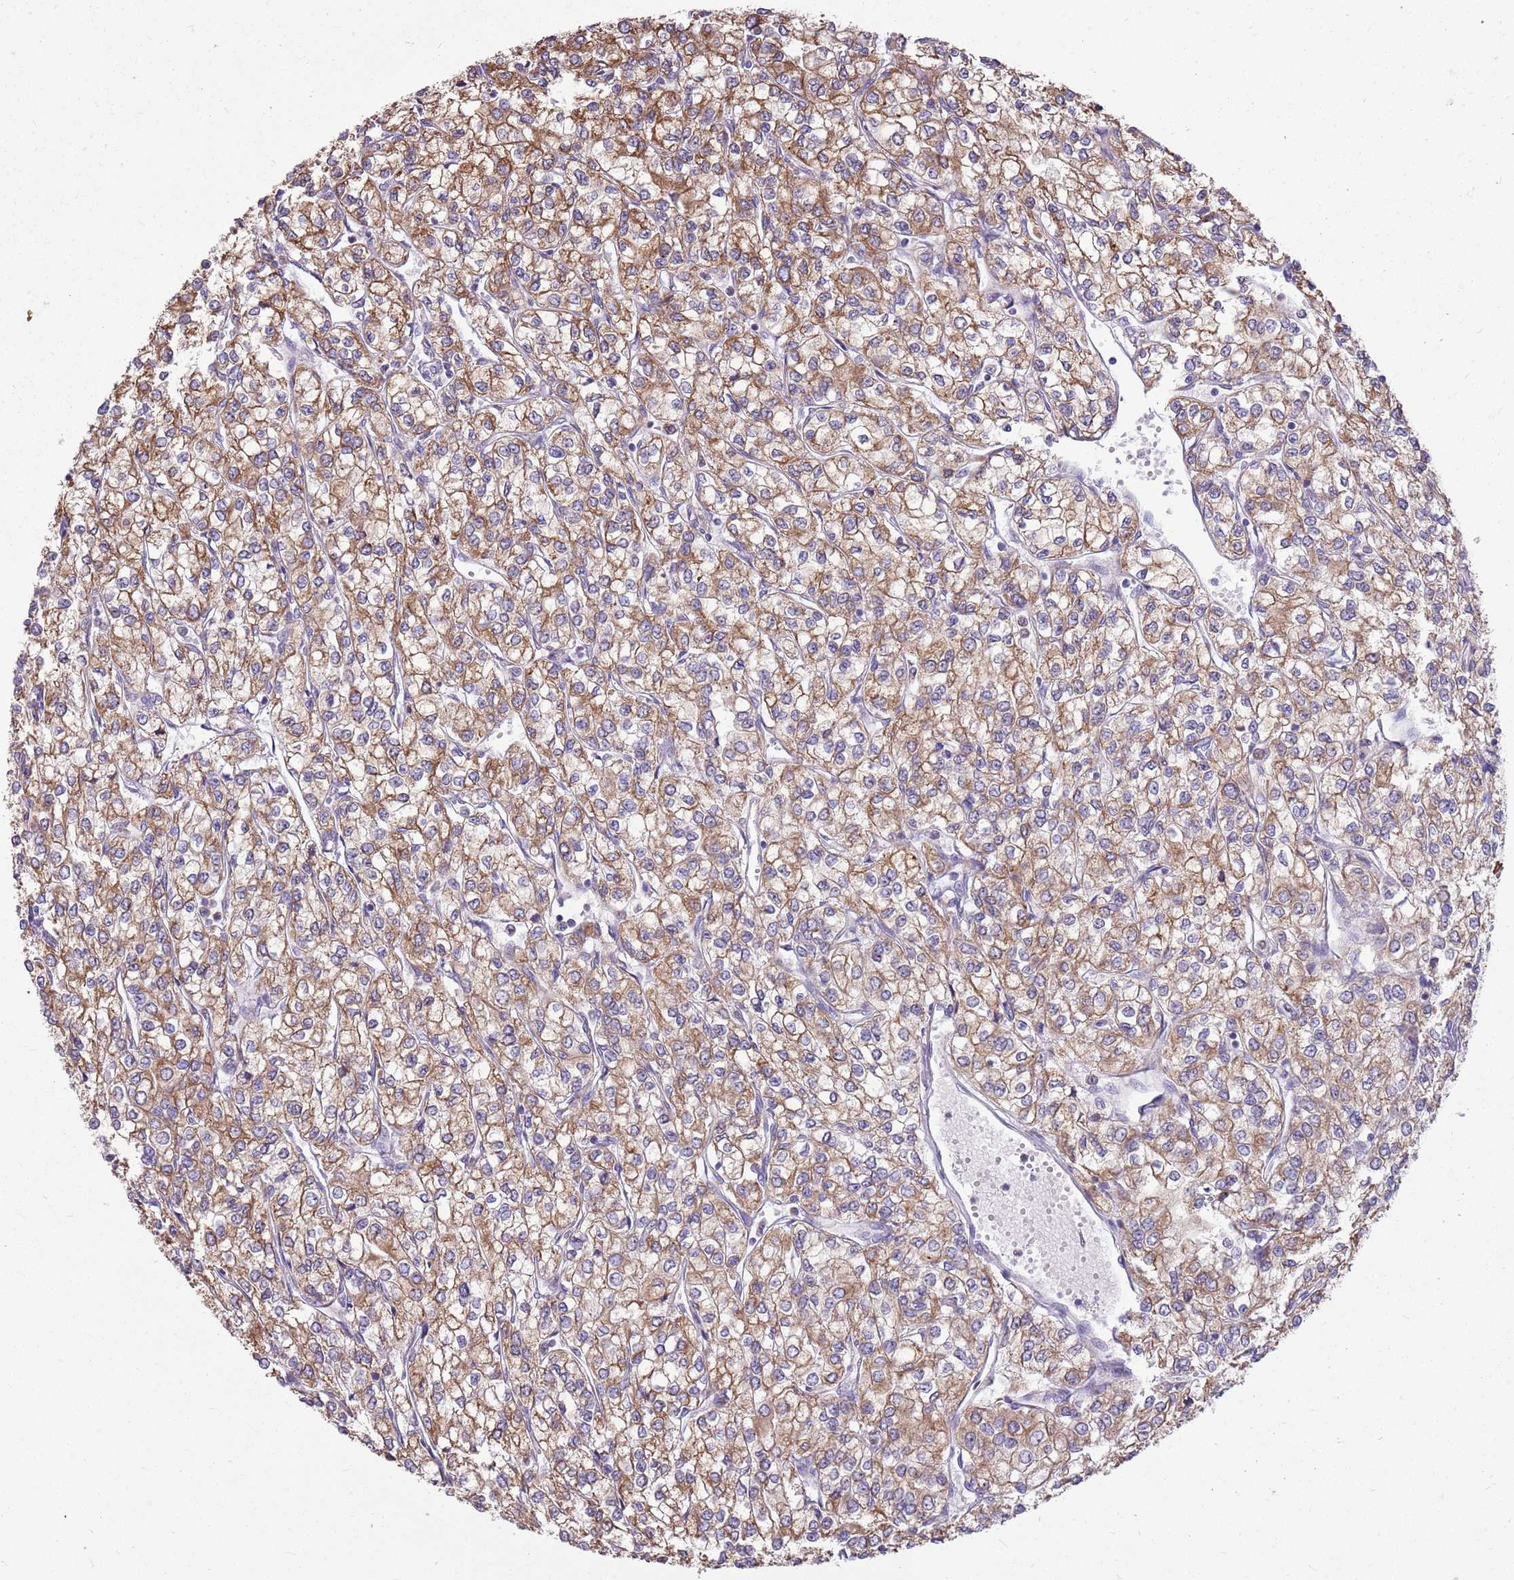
{"staining": {"intensity": "moderate", "quantity": ">75%", "location": "cytoplasmic/membranous"}, "tissue": "renal cancer", "cell_type": "Tumor cells", "image_type": "cancer", "snomed": [{"axis": "morphology", "description": "Adenocarcinoma, NOS"}, {"axis": "topography", "description": "Kidney"}], "caption": "Protein expression analysis of human renal cancer reveals moderate cytoplasmic/membranous expression in approximately >75% of tumor cells. Ihc stains the protein of interest in brown and the nuclei are stained blue.", "gene": "KCTD19", "patient": {"sex": "male", "age": 80}}